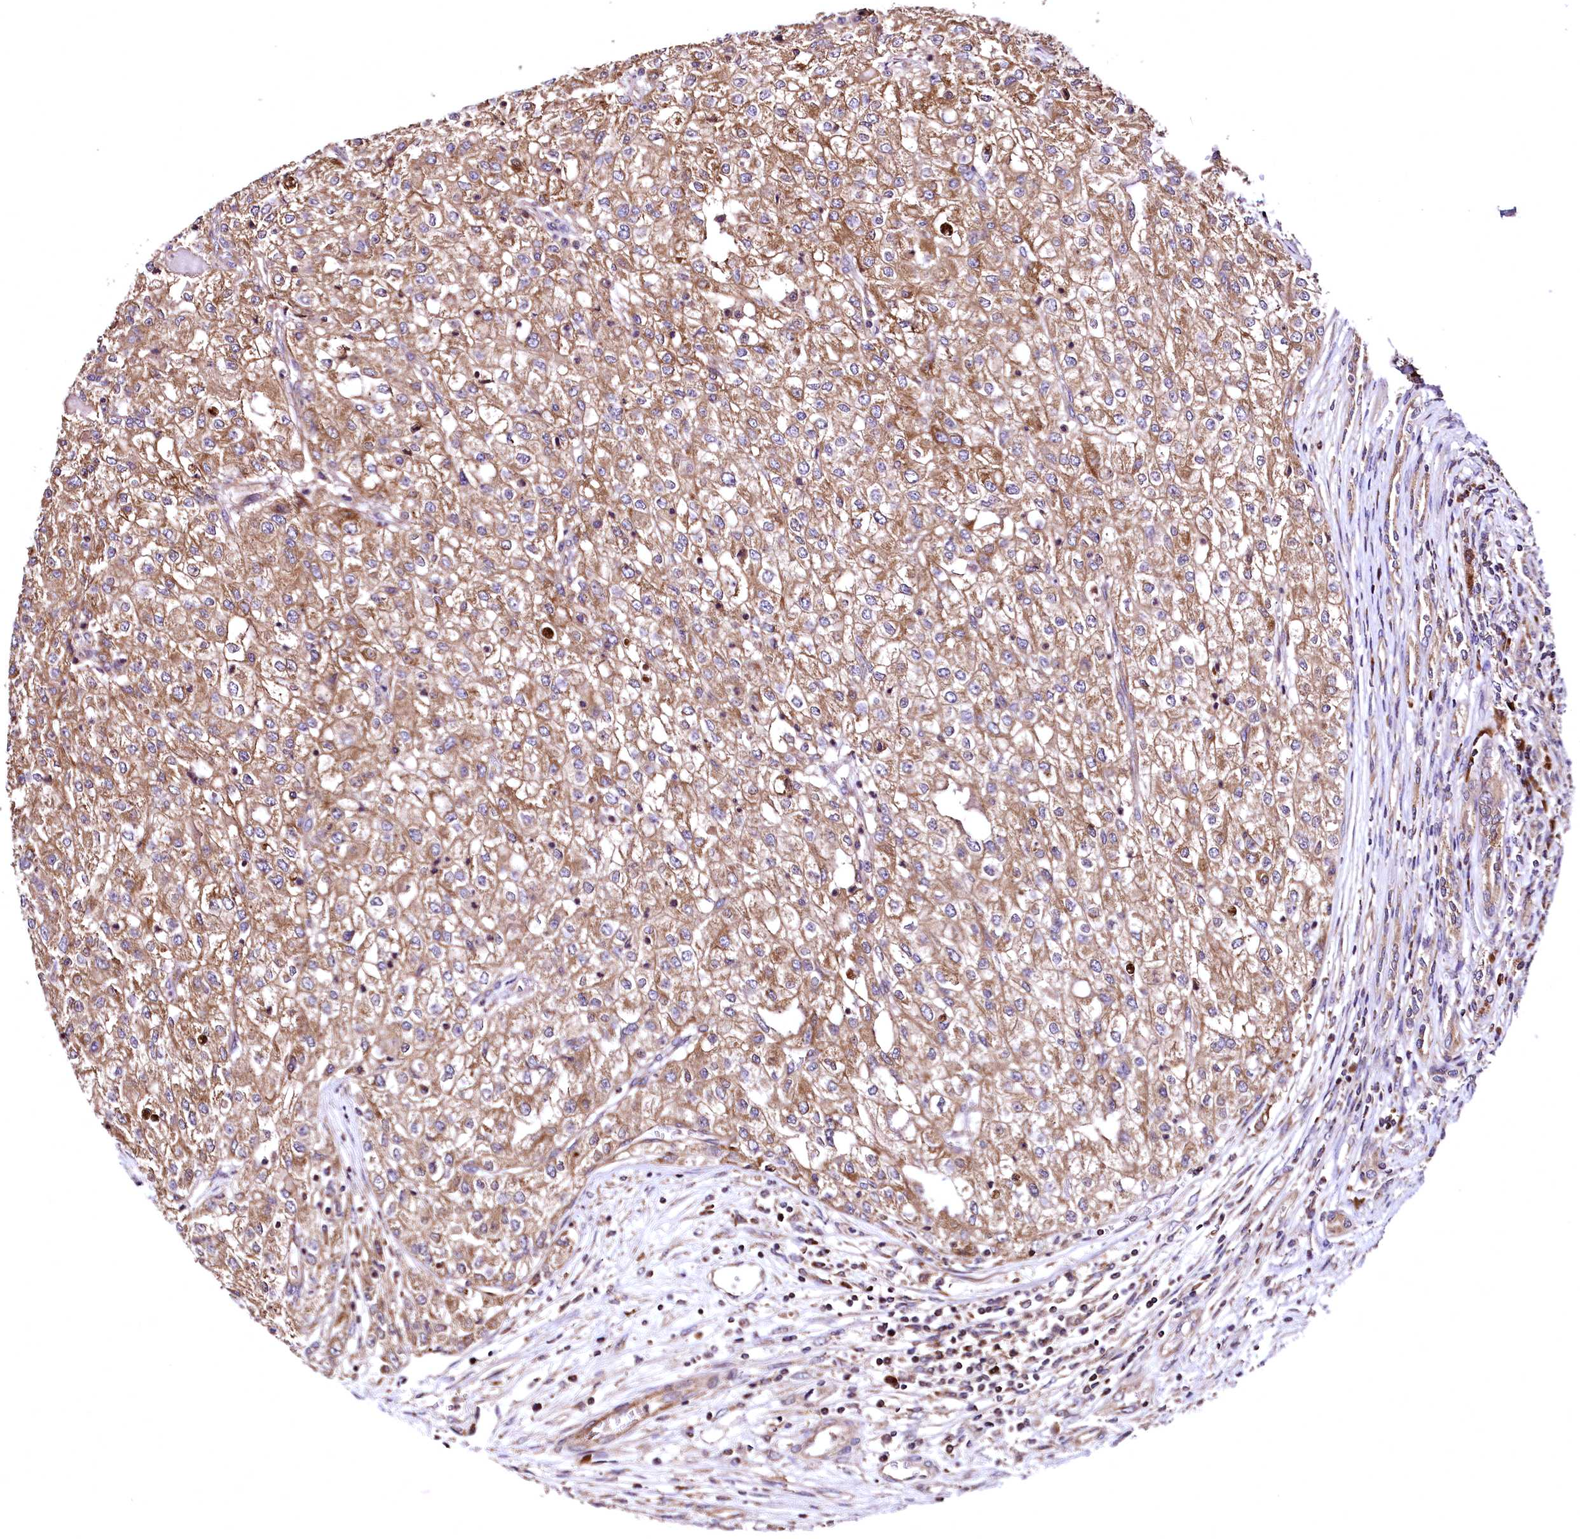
{"staining": {"intensity": "moderate", "quantity": ">75%", "location": "cytoplasmic/membranous"}, "tissue": "renal cancer", "cell_type": "Tumor cells", "image_type": "cancer", "snomed": [{"axis": "morphology", "description": "Adenocarcinoma, NOS"}, {"axis": "topography", "description": "Kidney"}], "caption": "Protein analysis of adenocarcinoma (renal) tissue exhibits moderate cytoplasmic/membranous expression in approximately >75% of tumor cells.", "gene": "LRSAM1", "patient": {"sex": "female", "age": 54}}